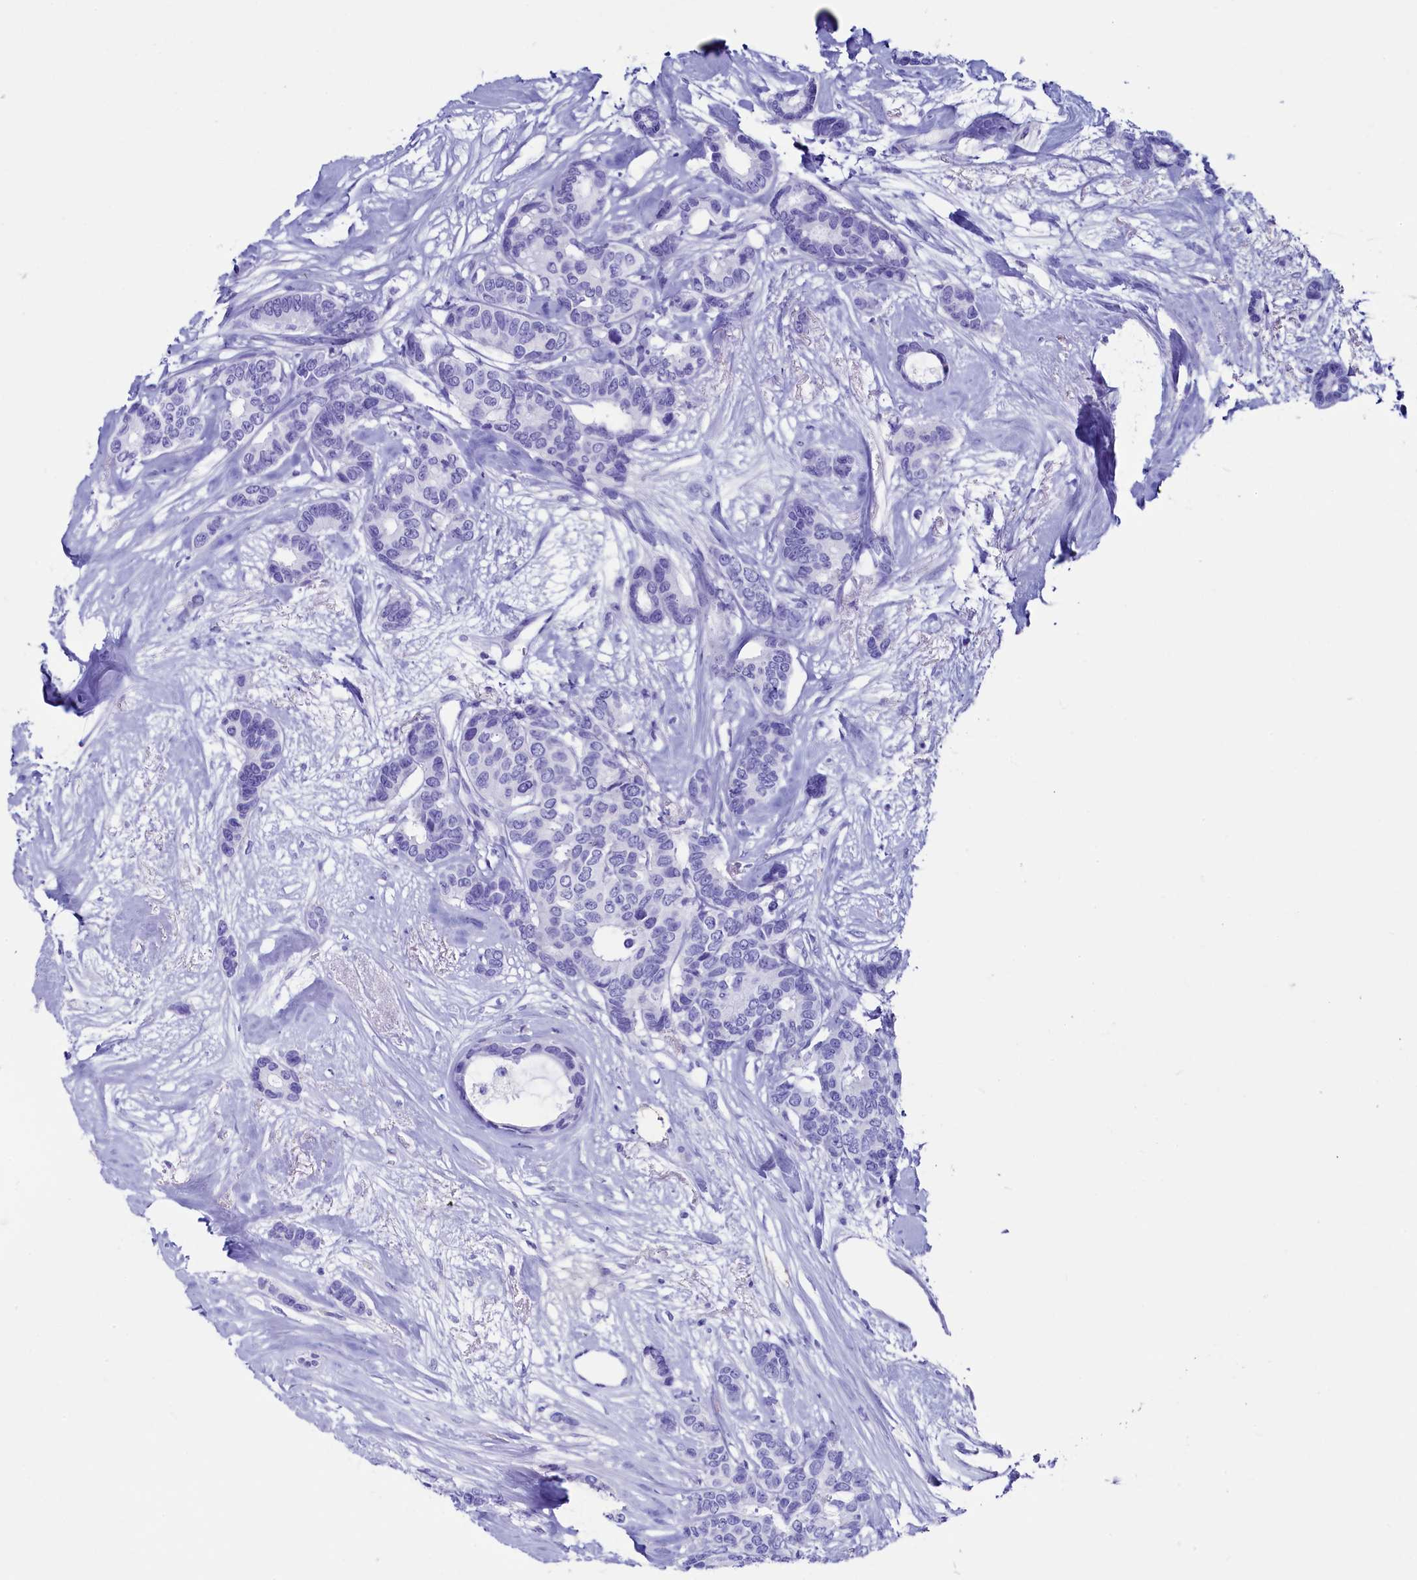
{"staining": {"intensity": "negative", "quantity": "none", "location": "none"}, "tissue": "breast cancer", "cell_type": "Tumor cells", "image_type": "cancer", "snomed": [{"axis": "morphology", "description": "Duct carcinoma"}, {"axis": "topography", "description": "Breast"}], "caption": "DAB immunohistochemical staining of breast cancer exhibits no significant positivity in tumor cells. (DAB (3,3'-diaminobenzidine) immunohistochemistry visualized using brightfield microscopy, high magnification).", "gene": "ANKRD29", "patient": {"sex": "female", "age": 87}}